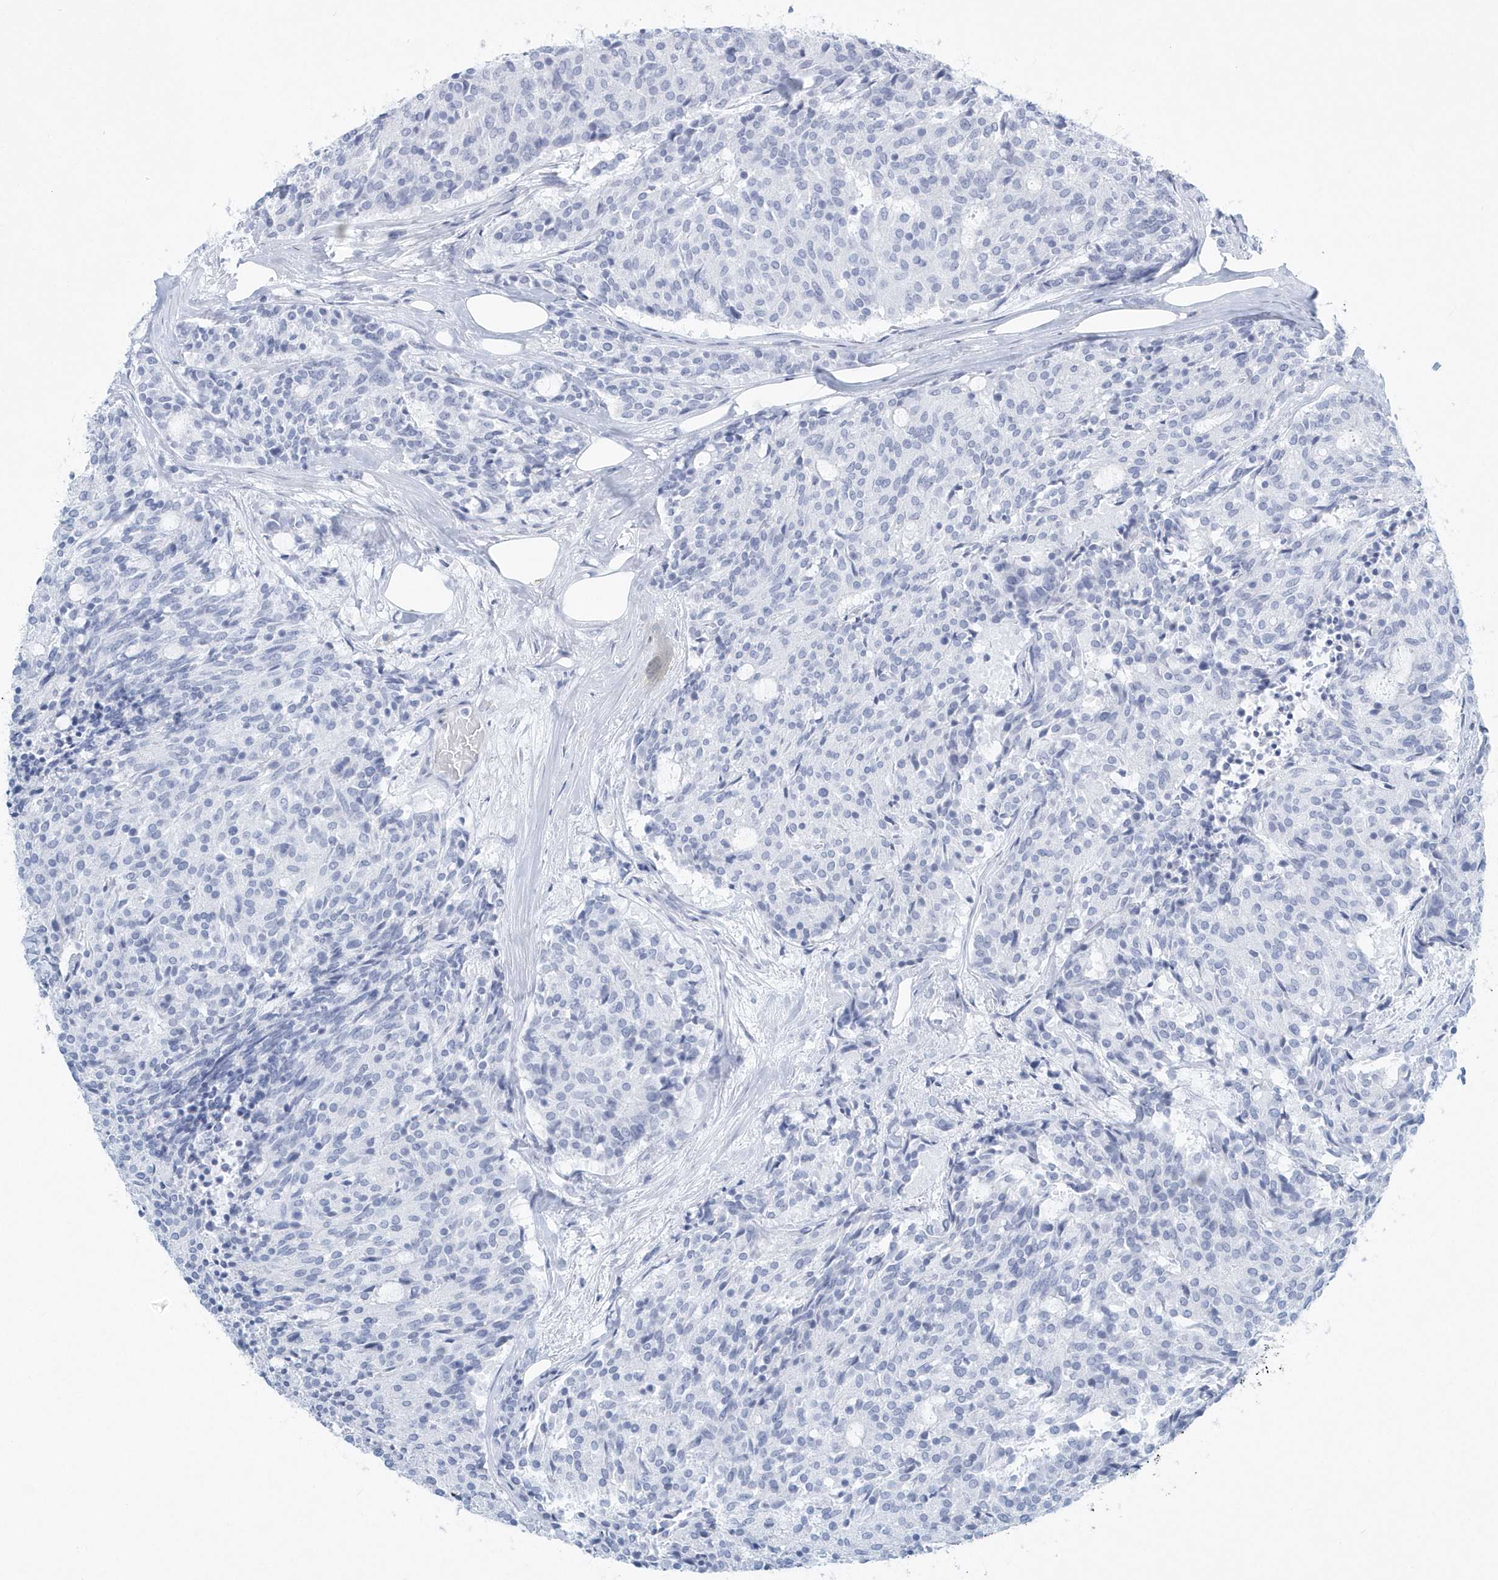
{"staining": {"intensity": "negative", "quantity": "none", "location": "none"}, "tissue": "carcinoid", "cell_type": "Tumor cells", "image_type": "cancer", "snomed": [{"axis": "morphology", "description": "Carcinoid, malignant, NOS"}, {"axis": "topography", "description": "Pancreas"}], "caption": "Tumor cells show no significant positivity in carcinoid.", "gene": "PTPRO", "patient": {"sex": "female", "age": 54}}